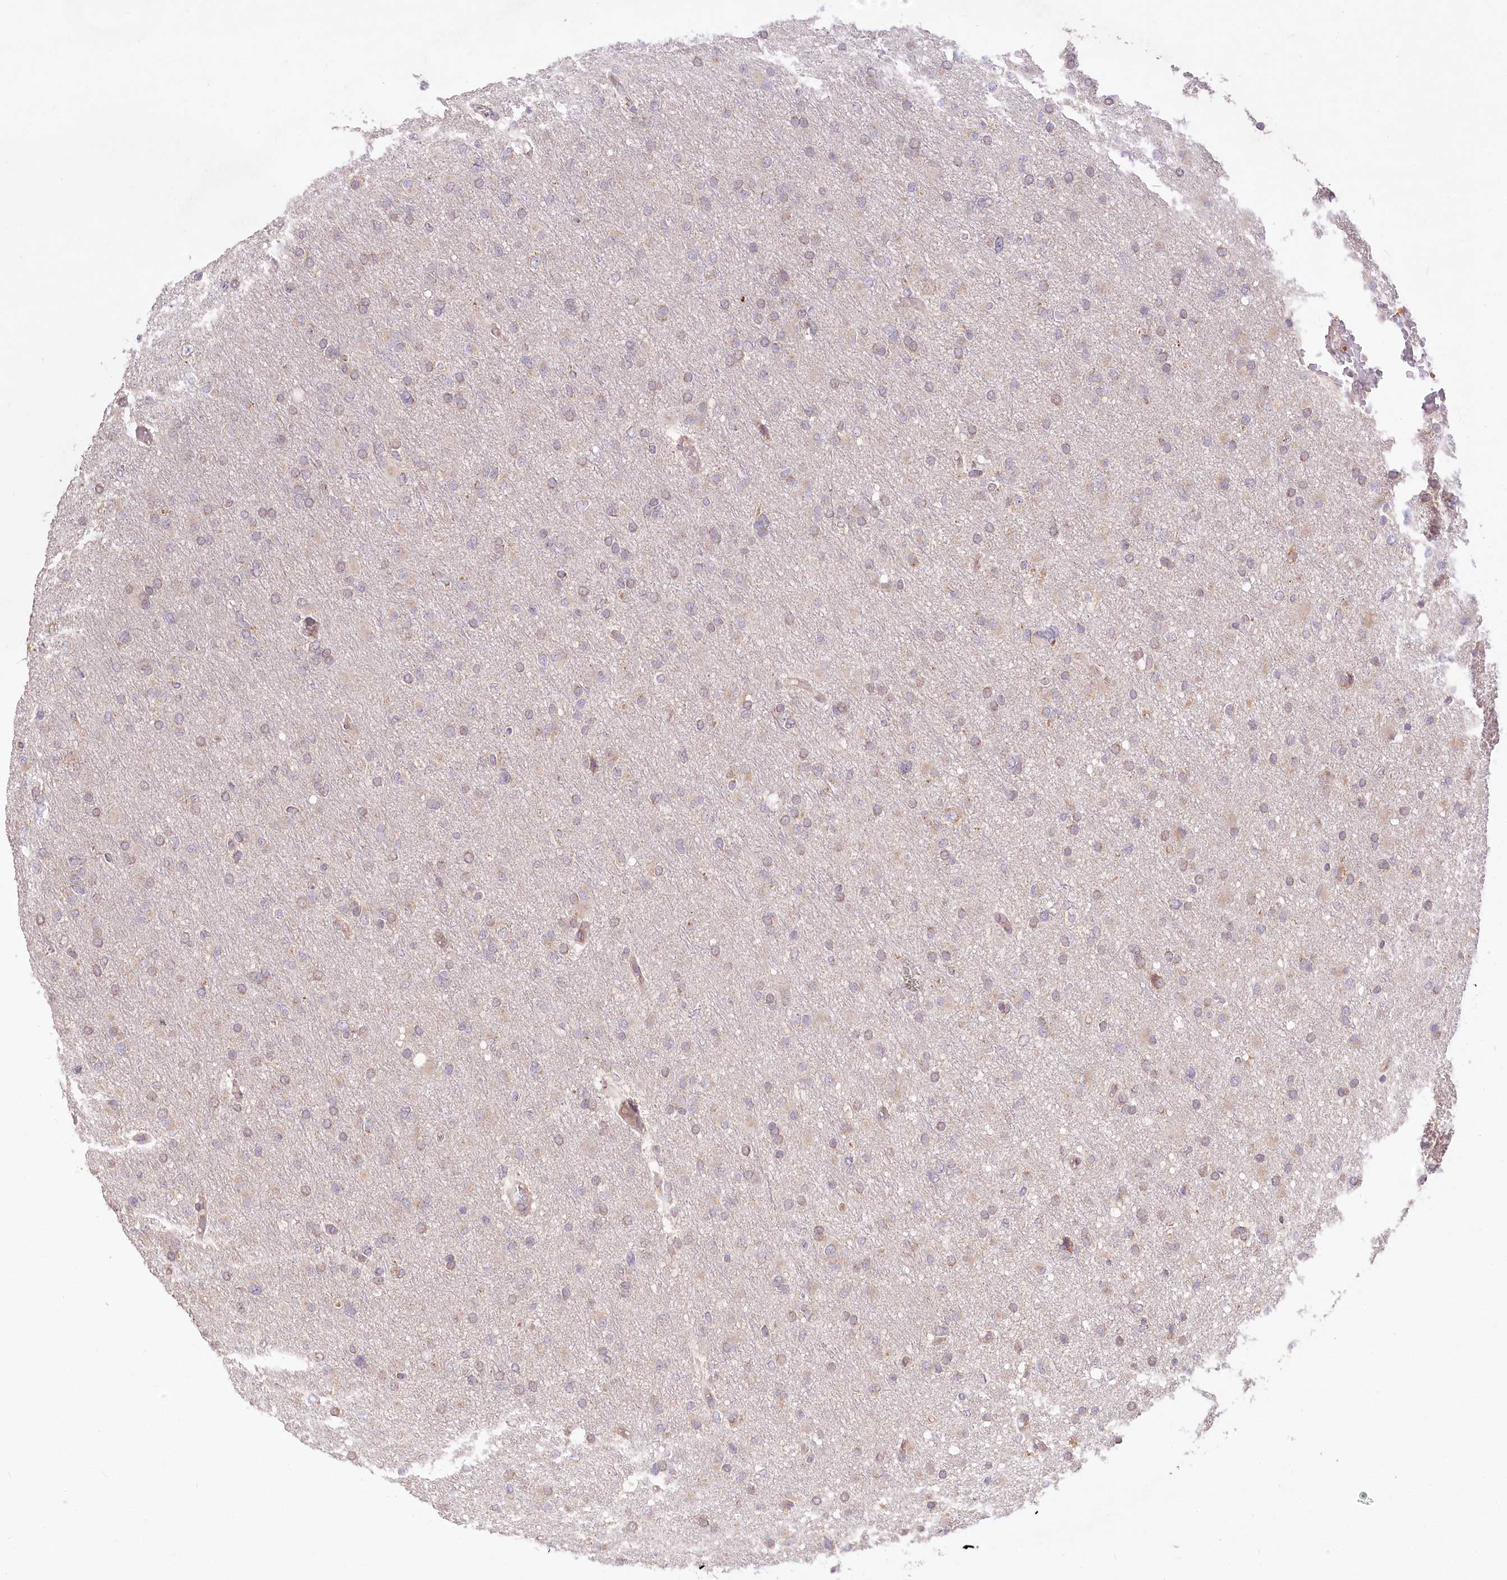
{"staining": {"intensity": "weak", "quantity": "25%-75%", "location": "cytoplasmic/membranous"}, "tissue": "glioma", "cell_type": "Tumor cells", "image_type": "cancer", "snomed": [{"axis": "morphology", "description": "Glioma, malignant, High grade"}, {"axis": "topography", "description": "Cerebral cortex"}], "caption": "Immunohistochemical staining of glioma shows low levels of weak cytoplasmic/membranous protein expression in about 25%-75% of tumor cells.", "gene": "STT3B", "patient": {"sex": "female", "age": 36}}